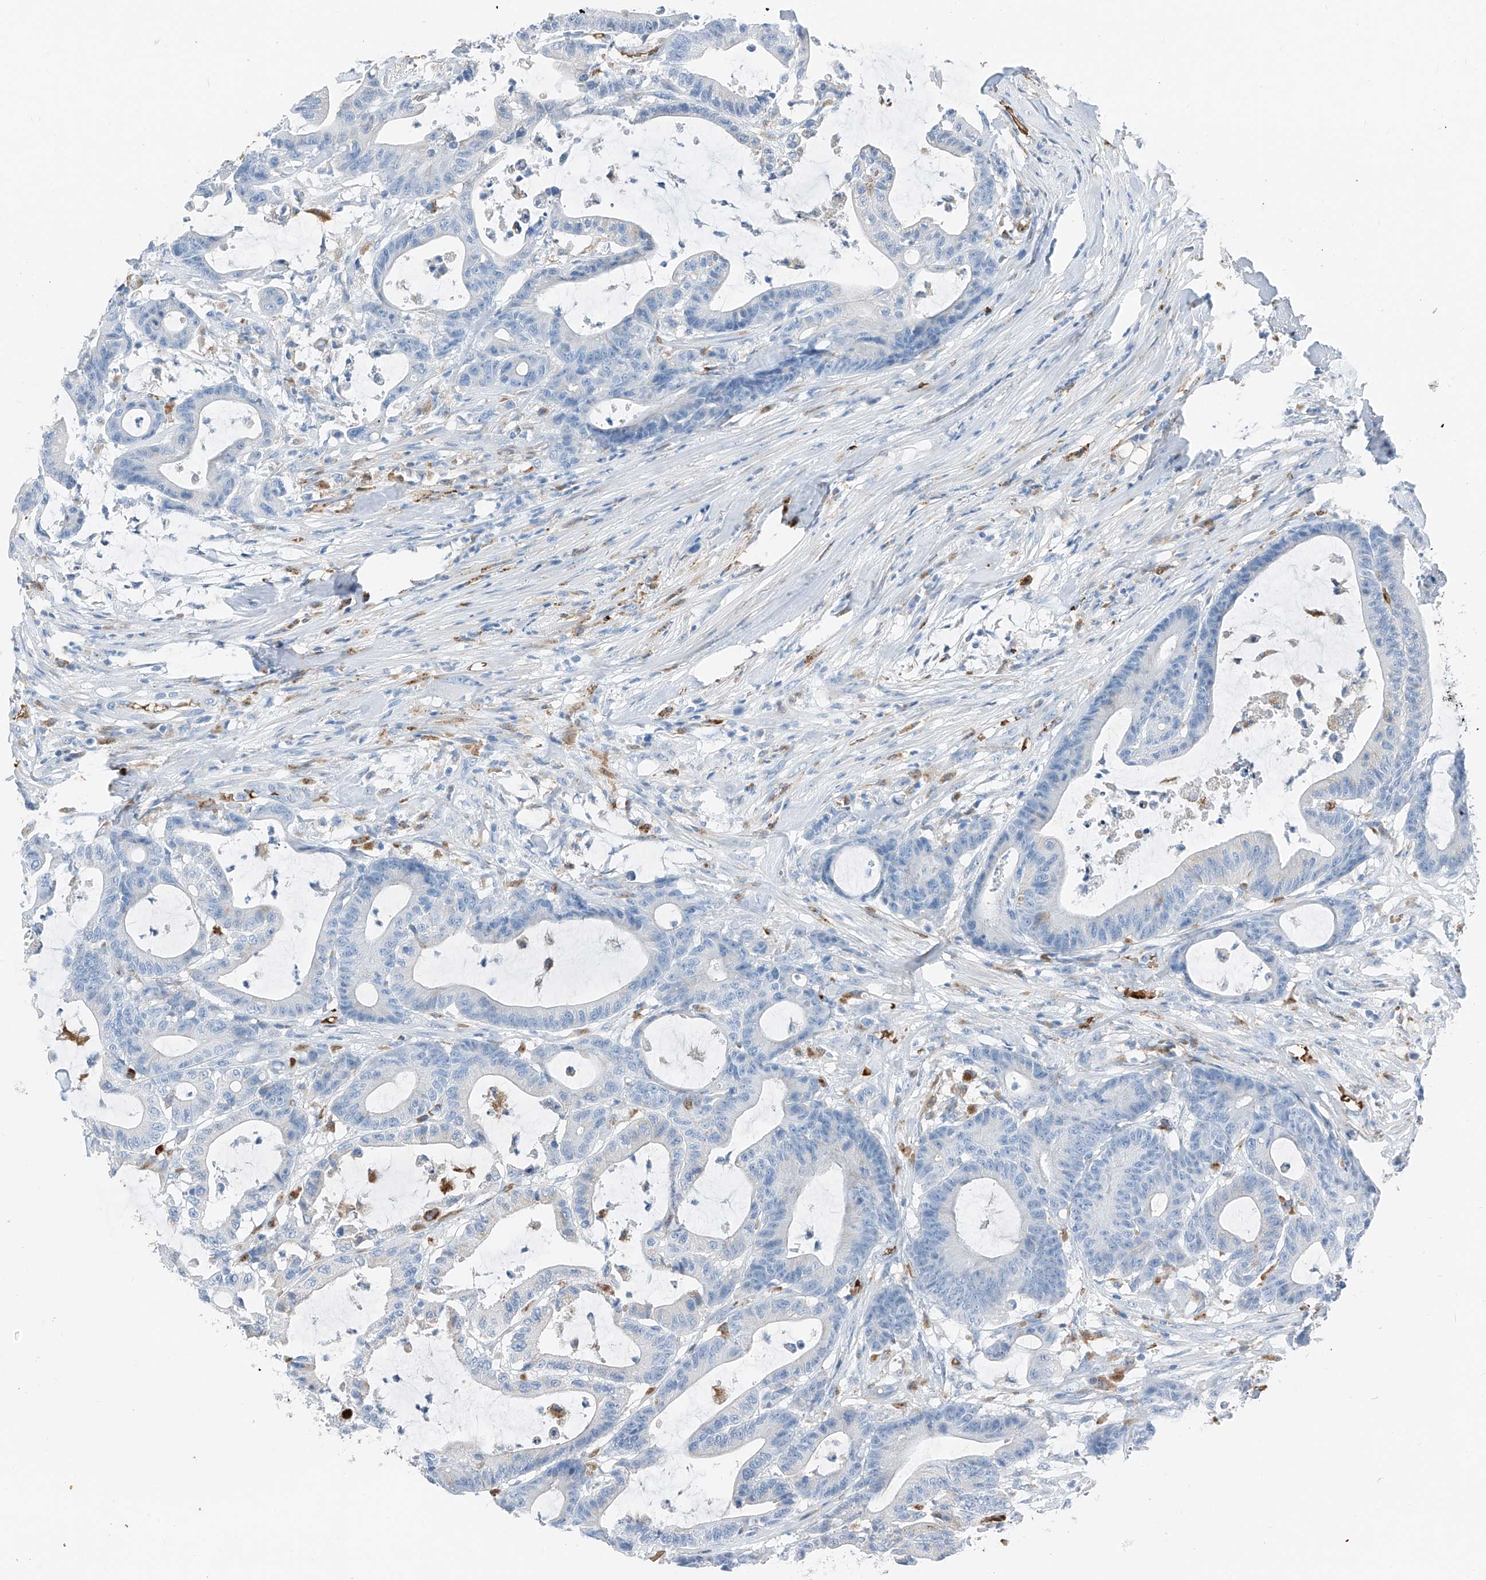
{"staining": {"intensity": "negative", "quantity": "none", "location": "none"}, "tissue": "colorectal cancer", "cell_type": "Tumor cells", "image_type": "cancer", "snomed": [{"axis": "morphology", "description": "Adenocarcinoma, NOS"}, {"axis": "topography", "description": "Colon"}], "caption": "Tumor cells are negative for brown protein staining in colorectal cancer (adenocarcinoma).", "gene": "PRSS23", "patient": {"sex": "female", "age": 84}}